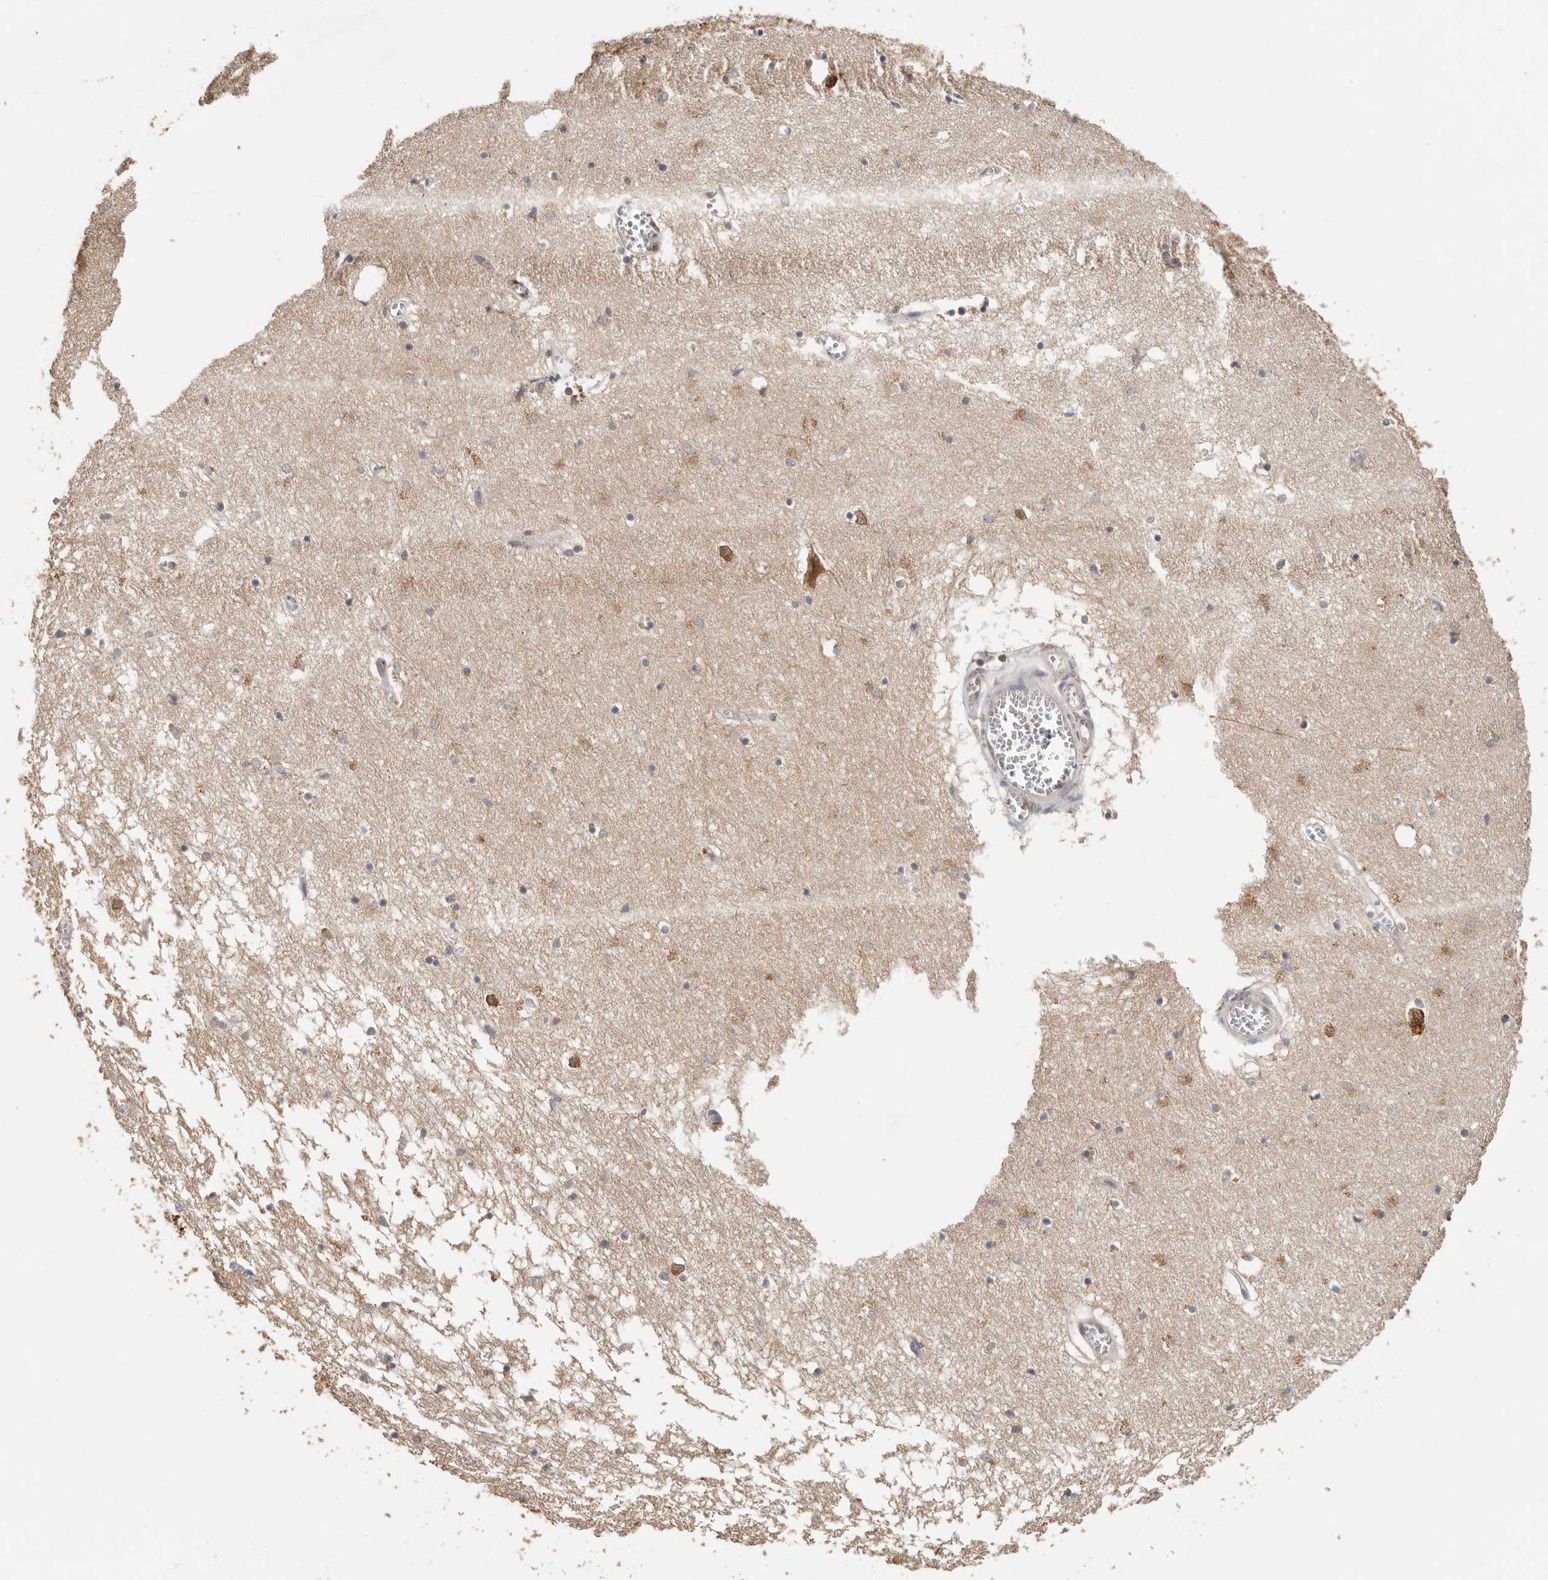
{"staining": {"intensity": "weak", "quantity": "<25%", "location": "cytoplasmic/membranous"}, "tissue": "hippocampus", "cell_type": "Glial cells", "image_type": "normal", "snomed": [{"axis": "morphology", "description": "Normal tissue, NOS"}, {"axis": "topography", "description": "Hippocampus"}], "caption": "High power microscopy micrograph of an immunohistochemistry photomicrograph of normal hippocampus, revealing no significant expression in glial cells. (DAB IHC, high magnification).", "gene": "CCT8", "patient": {"sex": "male", "age": 70}}